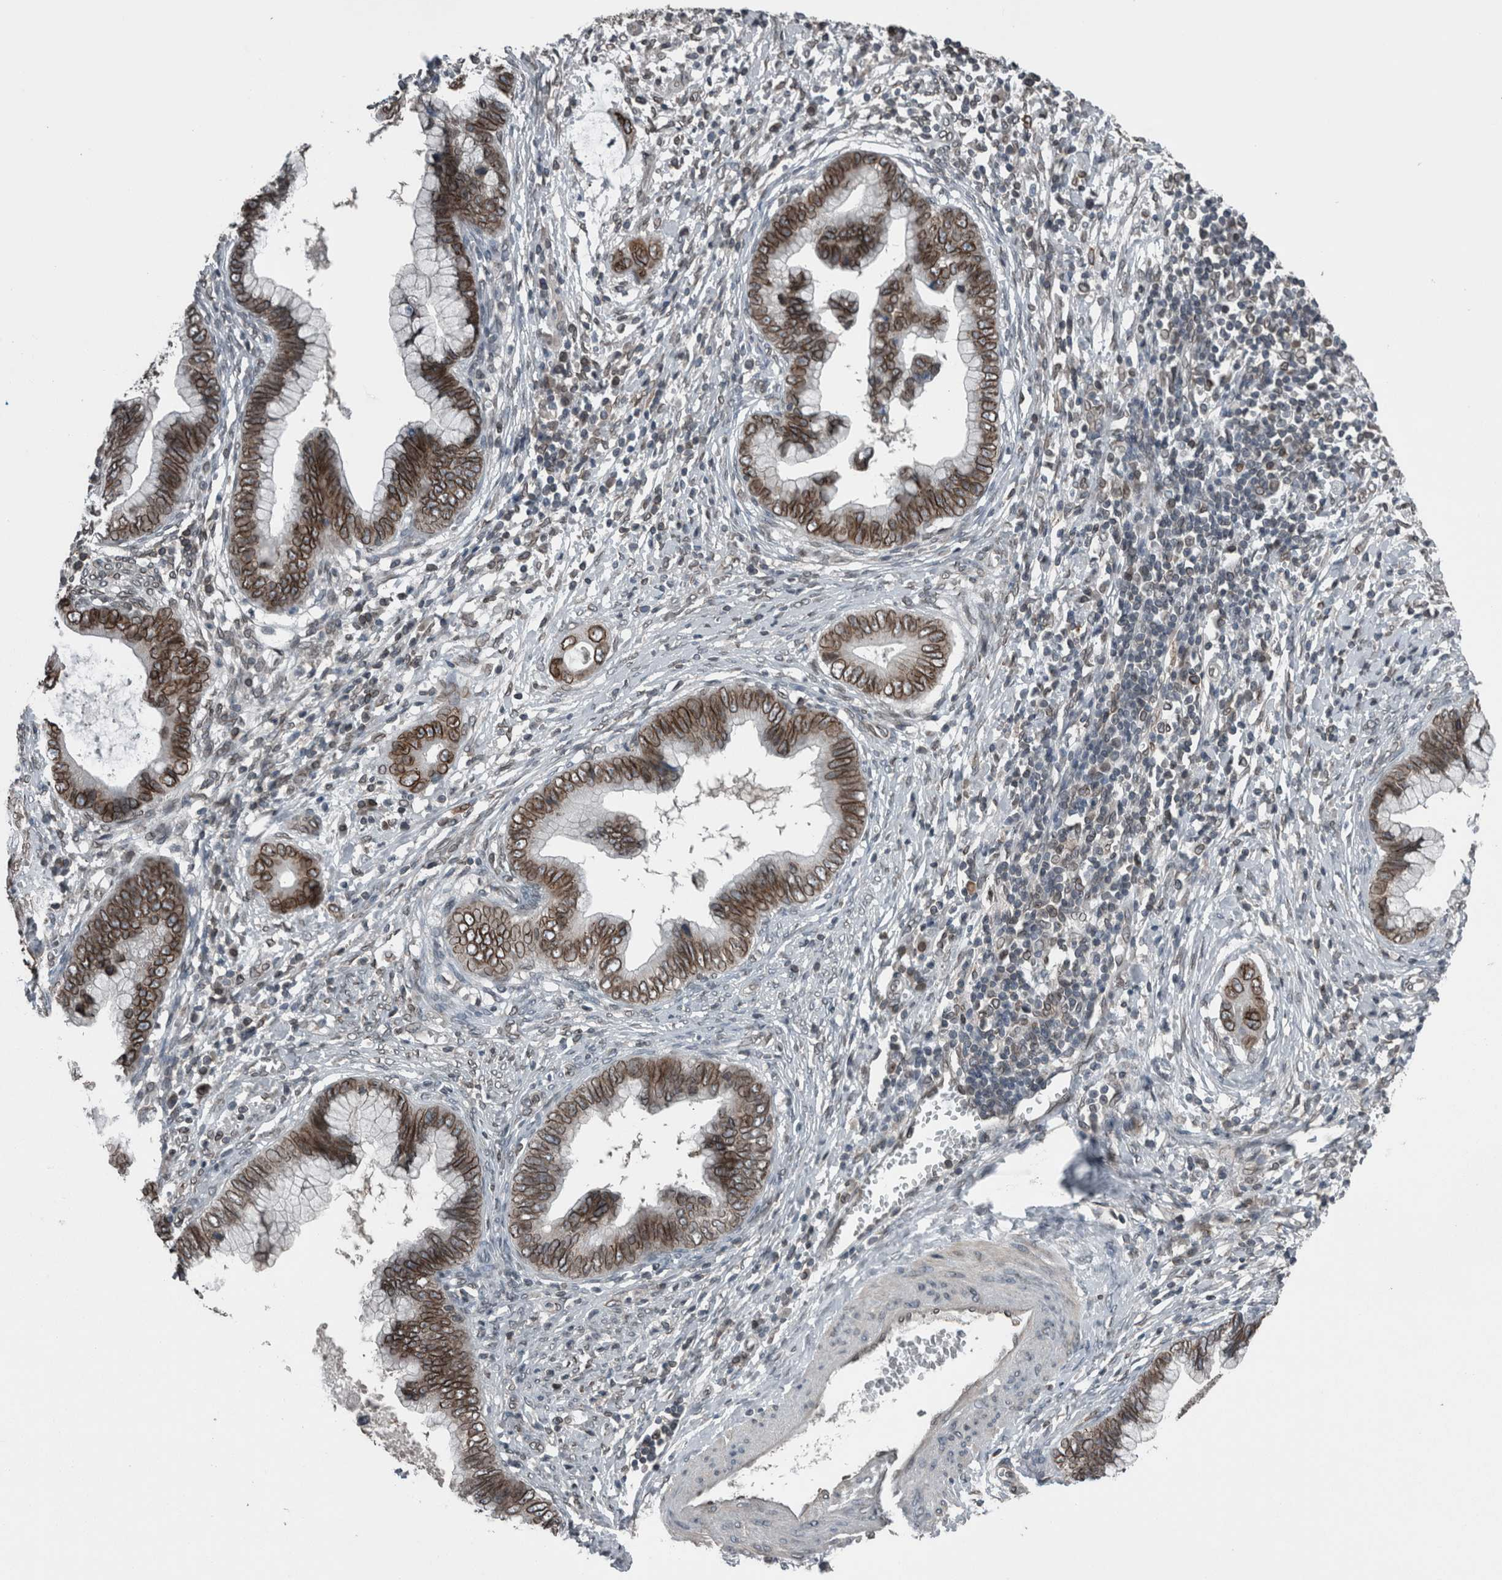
{"staining": {"intensity": "strong", "quantity": ">75%", "location": "cytoplasmic/membranous,nuclear"}, "tissue": "cervical cancer", "cell_type": "Tumor cells", "image_type": "cancer", "snomed": [{"axis": "morphology", "description": "Adenocarcinoma, NOS"}, {"axis": "topography", "description": "Cervix"}], "caption": "IHC staining of cervical adenocarcinoma, which shows high levels of strong cytoplasmic/membranous and nuclear positivity in about >75% of tumor cells indicating strong cytoplasmic/membranous and nuclear protein positivity. The staining was performed using DAB (3,3'-diaminobenzidine) (brown) for protein detection and nuclei were counterstained in hematoxylin (blue).", "gene": "RANBP2", "patient": {"sex": "female", "age": 44}}